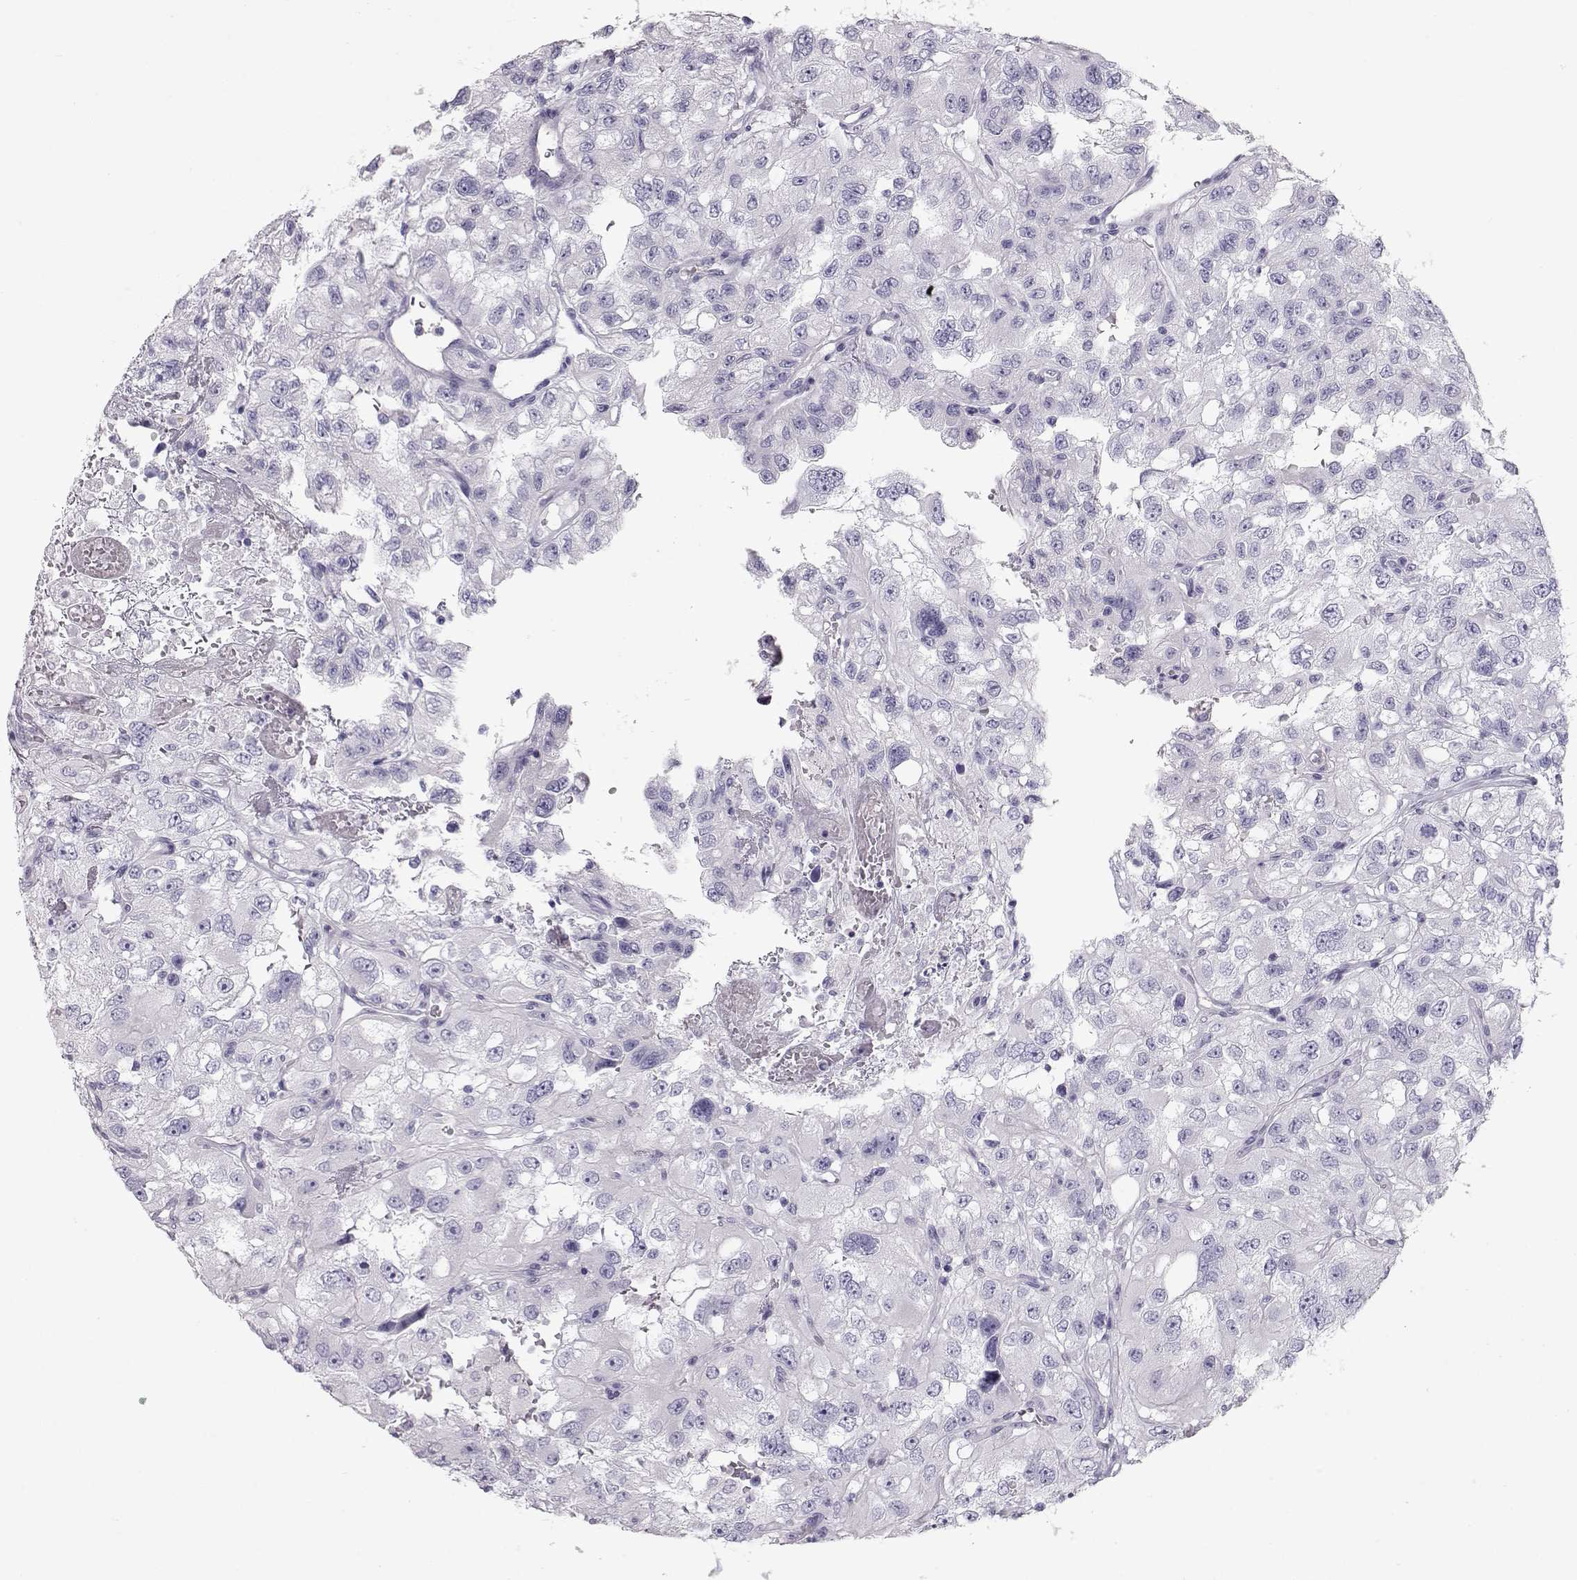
{"staining": {"intensity": "negative", "quantity": "none", "location": "none"}, "tissue": "renal cancer", "cell_type": "Tumor cells", "image_type": "cancer", "snomed": [{"axis": "morphology", "description": "Adenocarcinoma, NOS"}, {"axis": "topography", "description": "Kidney"}], "caption": "A high-resolution micrograph shows IHC staining of renal cancer, which exhibits no significant staining in tumor cells.", "gene": "SLITRK3", "patient": {"sex": "male", "age": 64}}